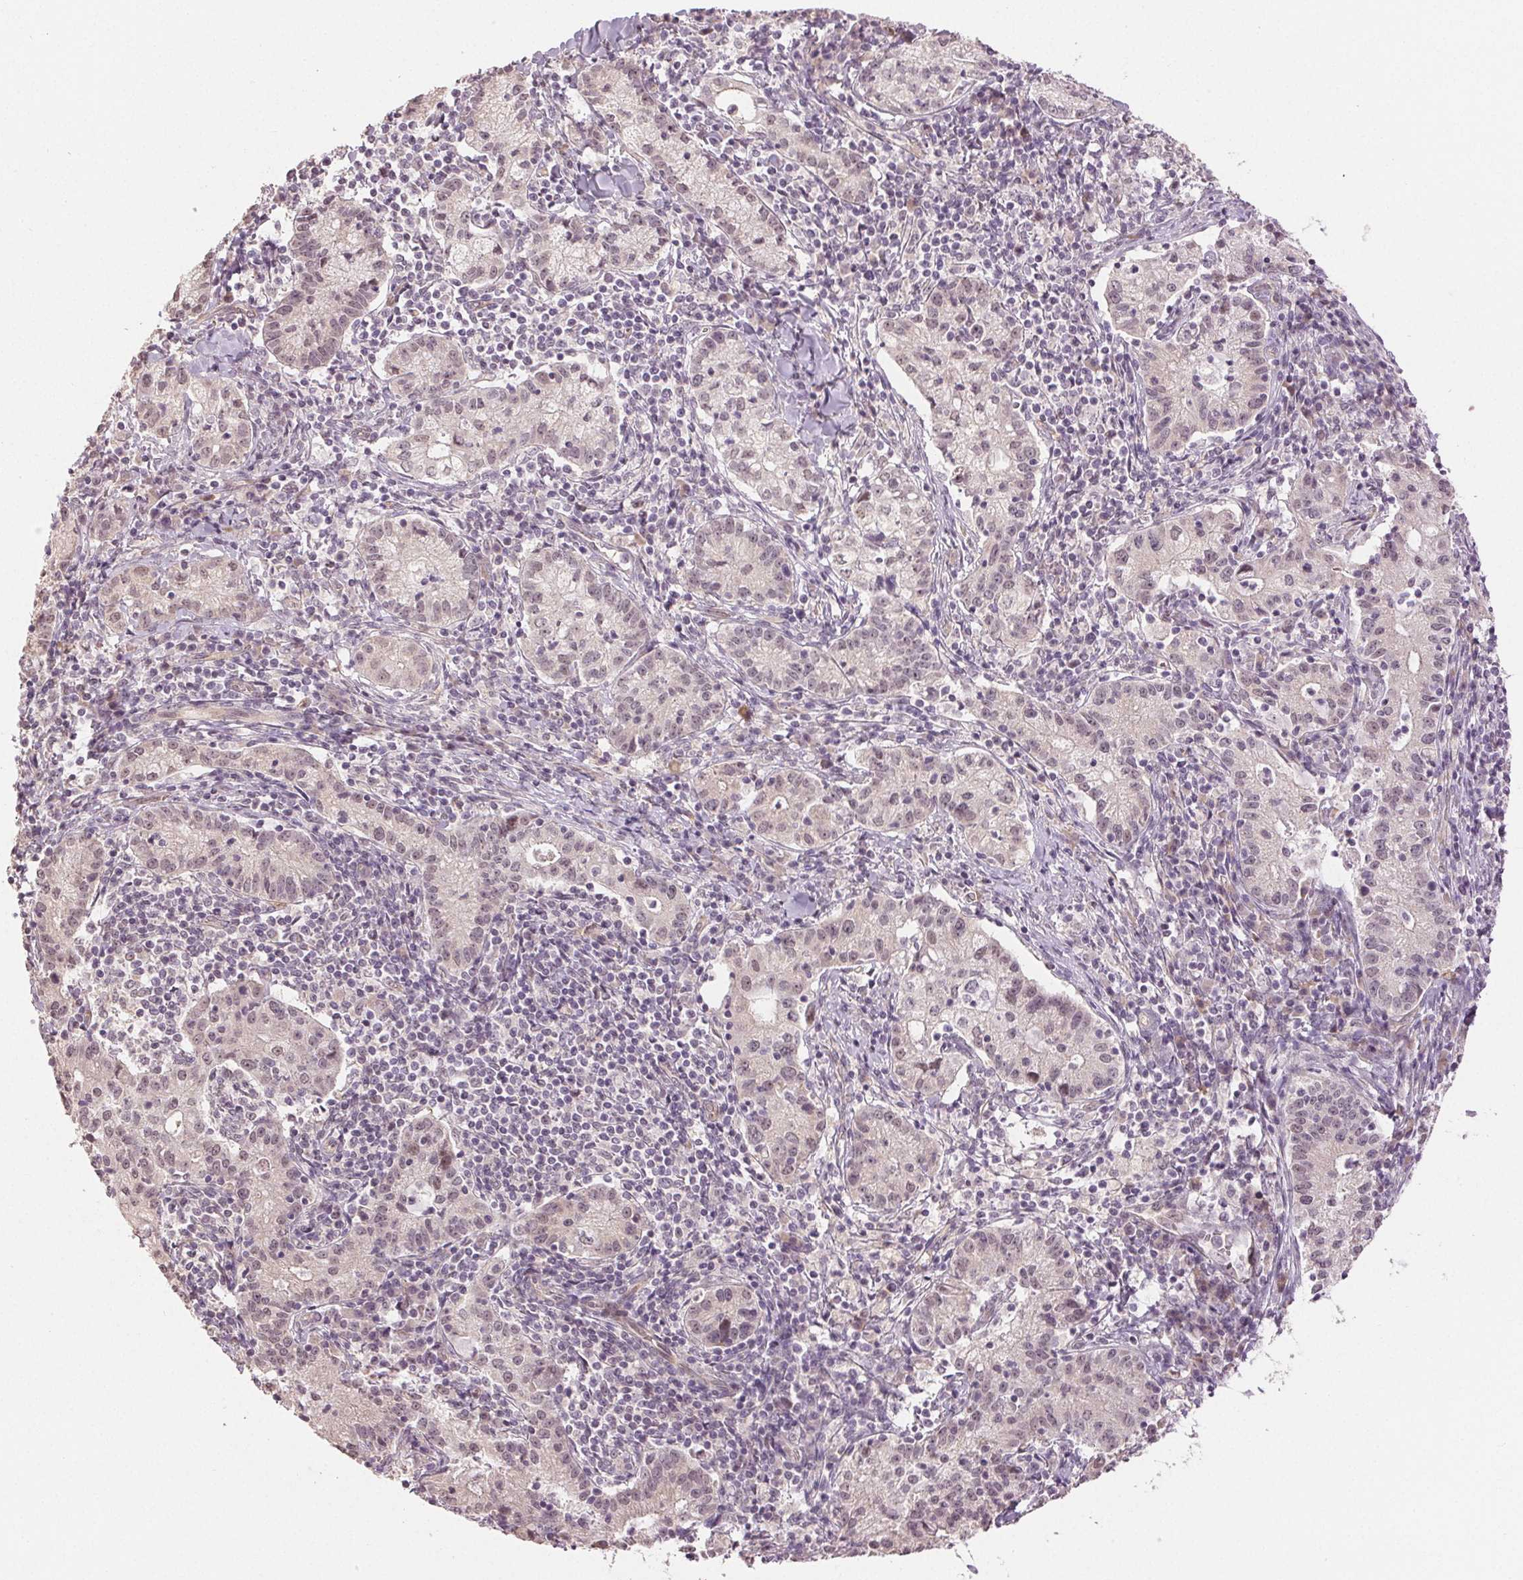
{"staining": {"intensity": "weak", "quantity": "<25%", "location": "nuclear"}, "tissue": "cervical cancer", "cell_type": "Tumor cells", "image_type": "cancer", "snomed": [{"axis": "morphology", "description": "Normal tissue, NOS"}, {"axis": "morphology", "description": "Adenocarcinoma, NOS"}, {"axis": "topography", "description": "Cervix"}], "caption": "Tumor cells are negative for brown protein staining in adenocarcinoma (cervical).", "gene": "PLCB1", "patient": {"sex": "female", "age": 44}}